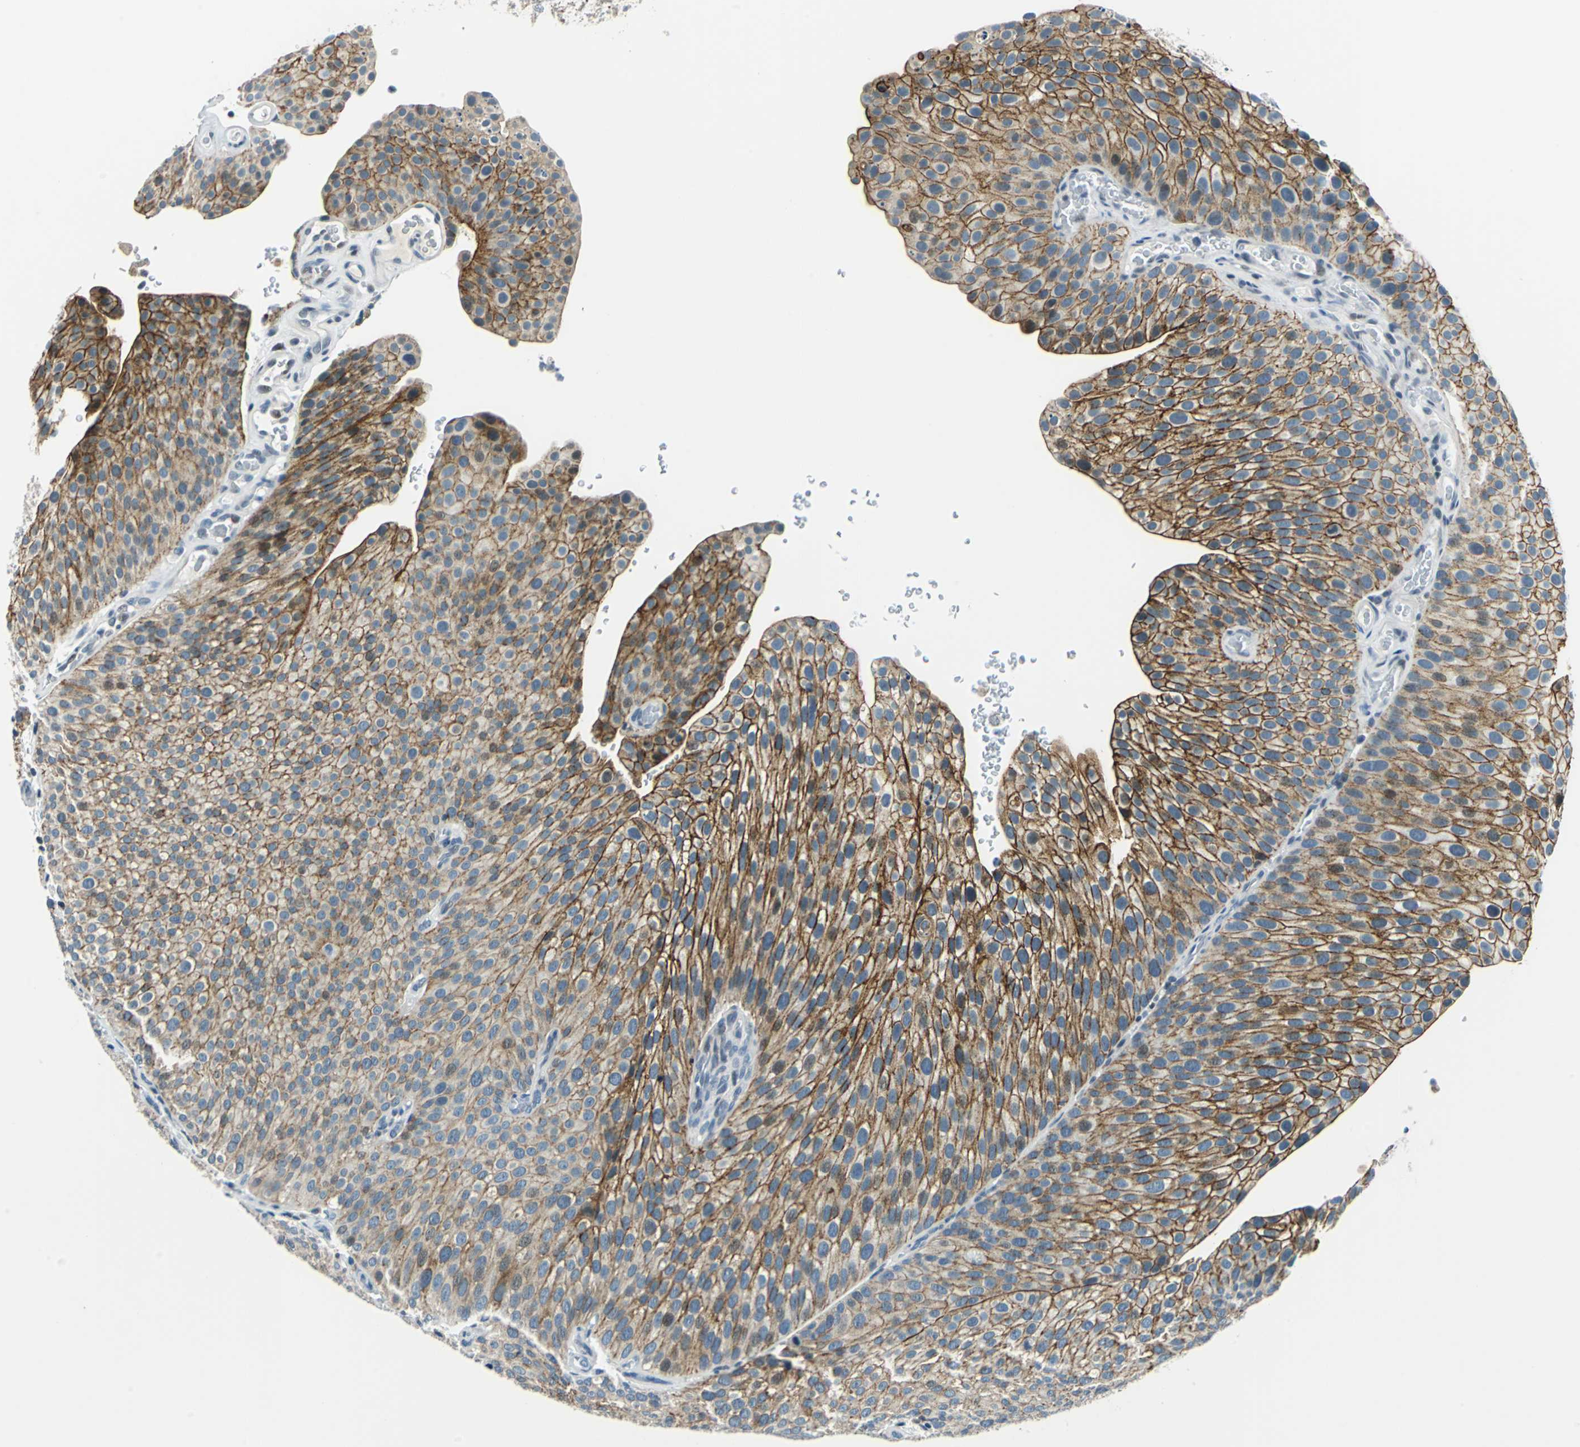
{"staining": {"intensity": "strong", "quantity": ">75%", "location": "cytoplasmic/membranous"}, "tissue": "urothelial cancer", "cell_type": "Tumor cells", "image_type": "cancer", "snomed": [{"axis": "morphology", "description": "Urothelial carcinoma, Low grade"}, {"axis": "topography", "description": "Smooth muscle"}, {"axis": "topography", "description": "Urinary bladder"}], "caption": "There is high levels of strong cytoplasmic/membranous positivity in tumor cells of urothelial cancer, as demonstrated by immunohistochemical staining (brown color).", "gene": "HCFC2", "patient": {"sex": "male", "age": 60}}